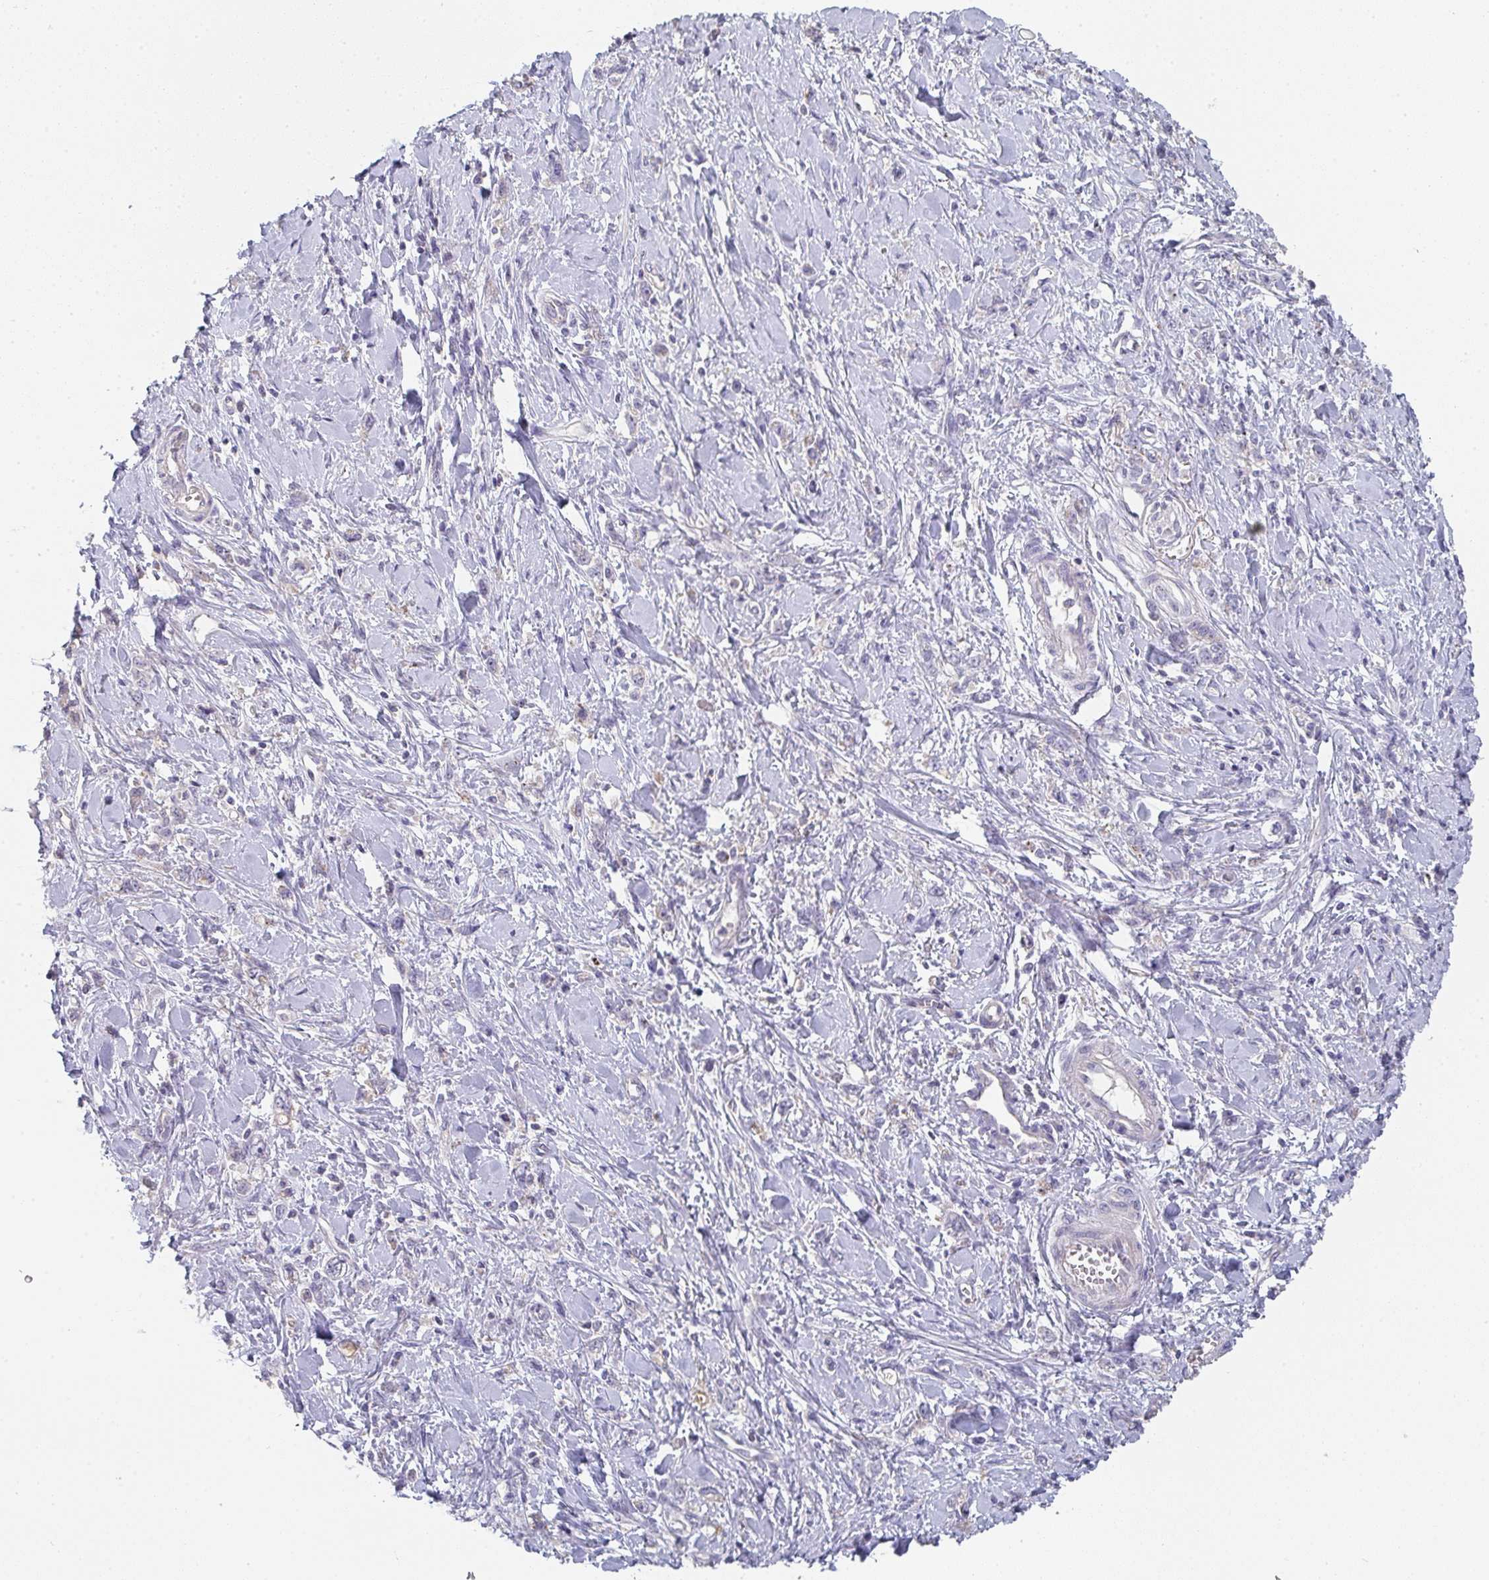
{"staining": {"intensity": "negative", "quantity": "none", "location": "none"}, "tissue": "stomach cancer", "cell_type": "Tumor cells", "image_type": "cancer", "snomed": [{"axis": "morphology", "description": "Adenocarcinoma, NOS"}, {"axis": "topography", "description": "Stomach"}], "caption": "IHC histopathology image of human stomach cancer stained for a protein (brown), which displays no positivity in tumor cells.", "gene": "CHMP5", "patient": {"sex": "female", "age": 76}}